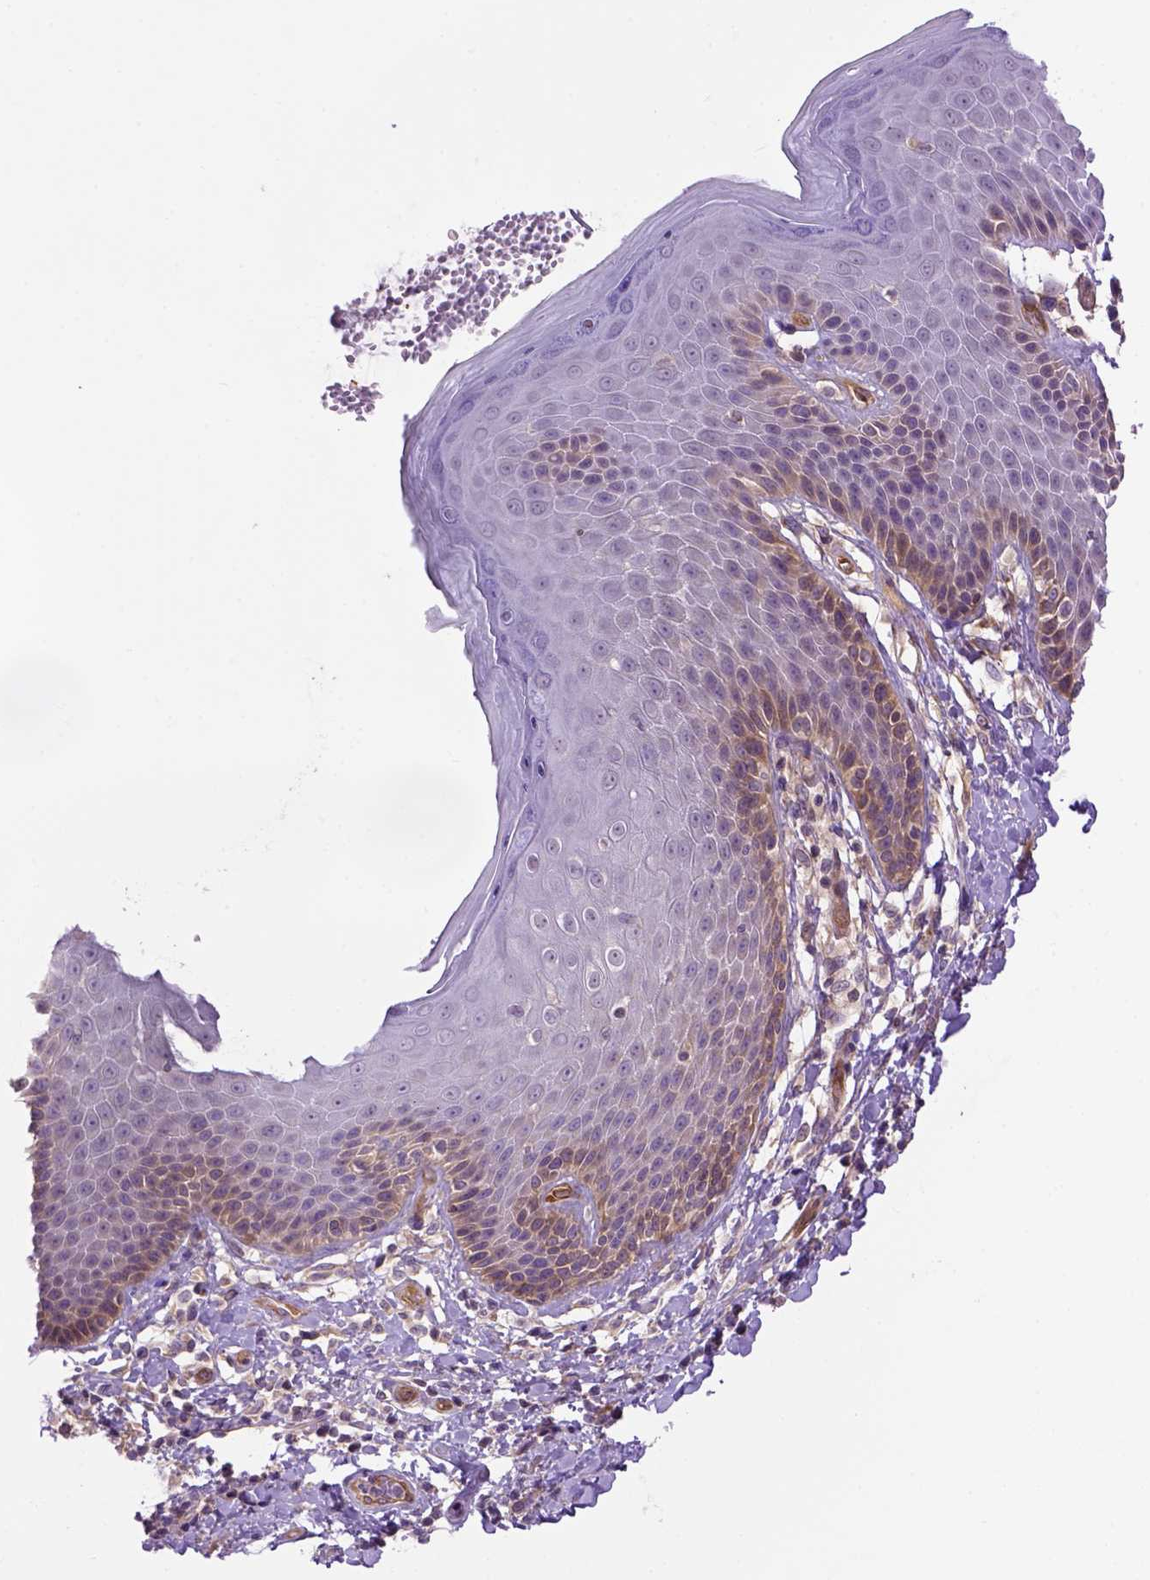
{"staining": {"intensity": "moderate", "quantity": "<25%", "location": "cytoplasmic/membranous"}, "tissue": "skin", "cell_type": "Epidermal cells", "image_type": "normal", "snomed": [{"axis": "morphology", "description": "Normal tissue, NOS"}, {"axis": "topography", "description": "Anal"}, {"axis": "topography", "description": "Peripheral nerve tissue"}], "caption": "A brown stain highlights moderate cytoplasmic/membranous expression of a protein in epidermal cells of benign skin. (Stains: DAB (3,3'-diaminobenzidine) in brown, nuclei in blue, Microscopy: brightfield microscopy at high magnification).", "gene": "CASKIN2", "patient": {"sex": "male", "age": 51}}